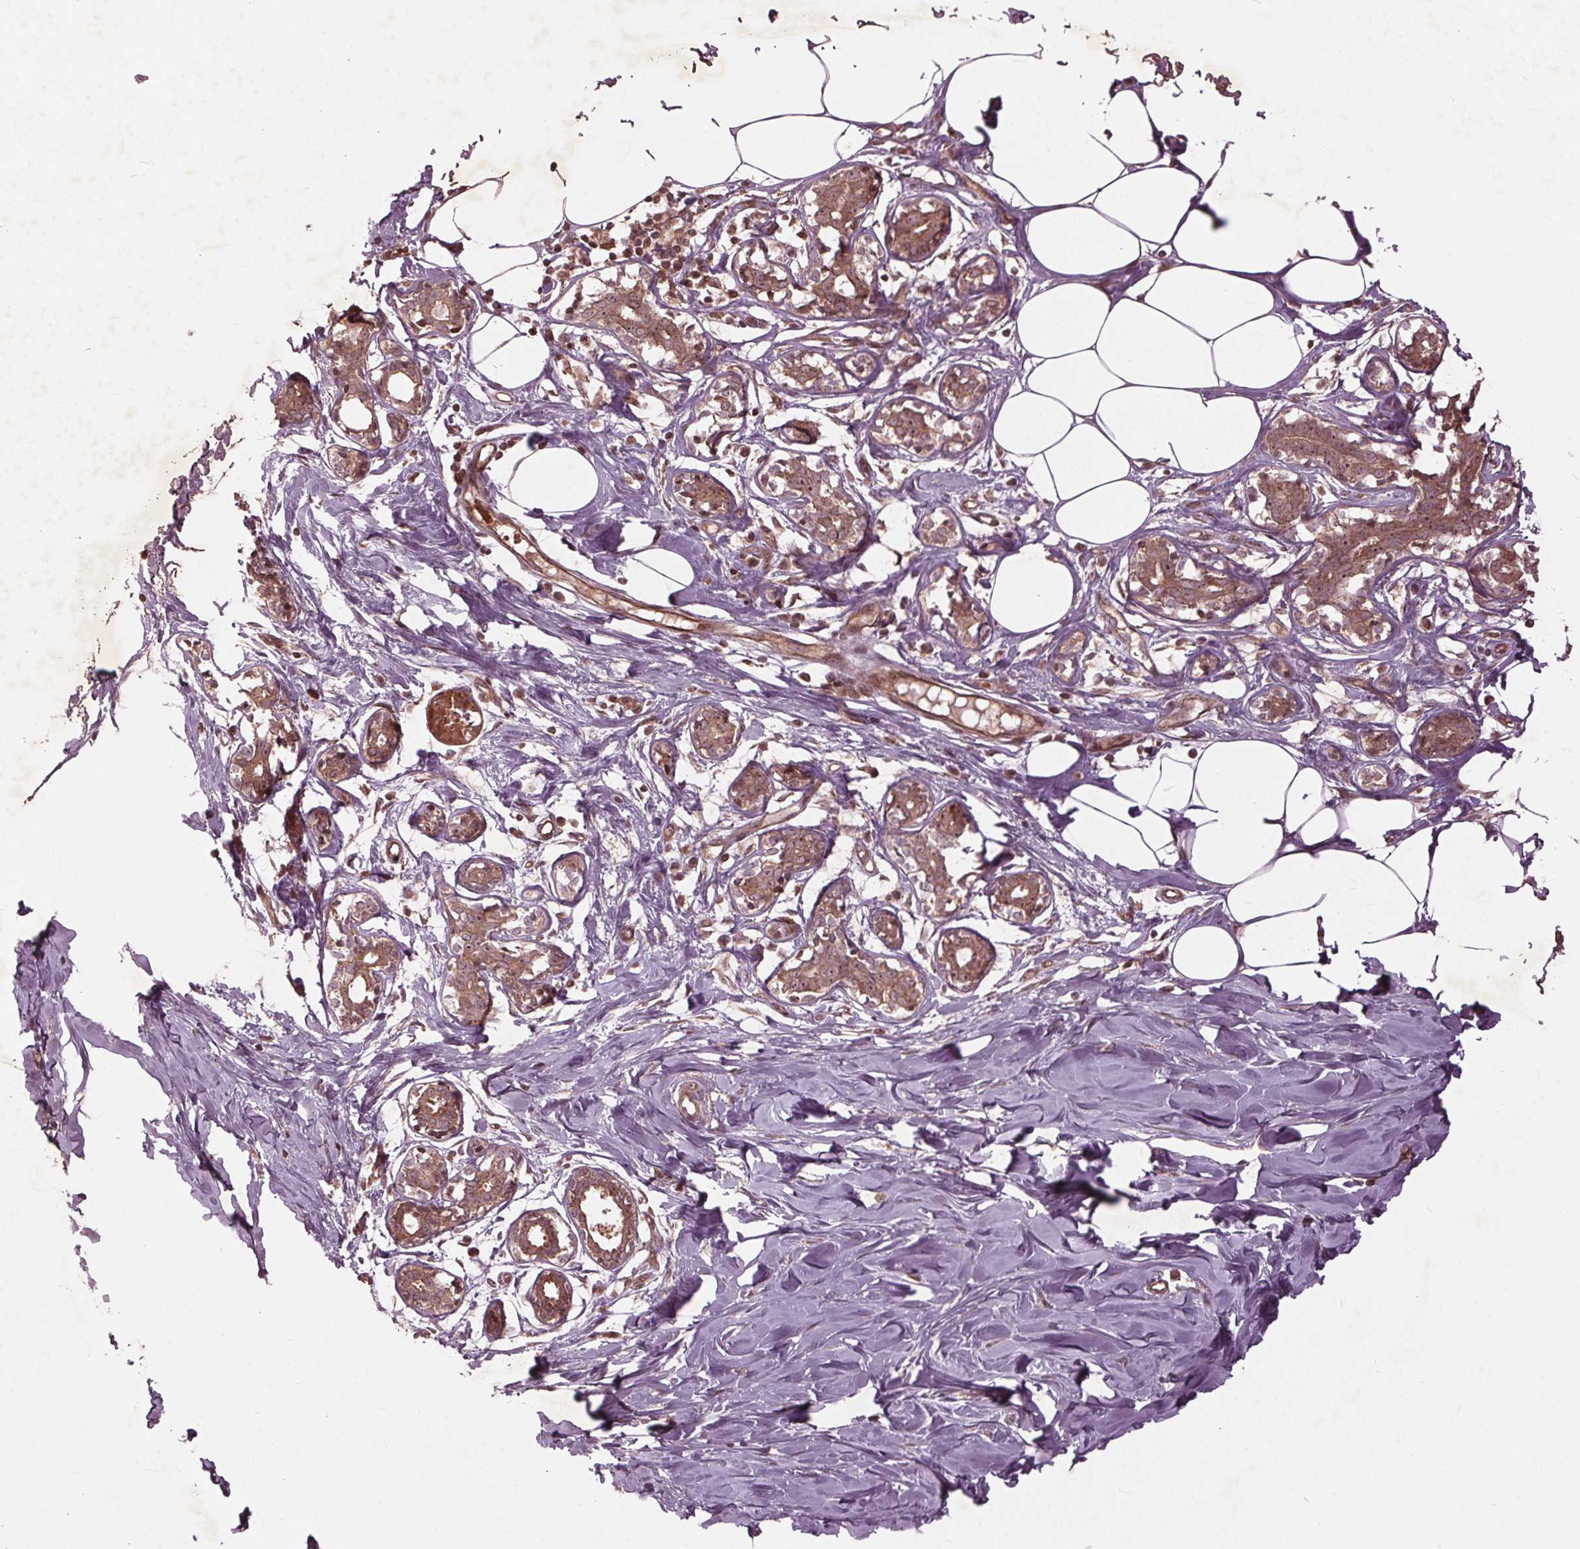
{"staining": {"intensity": "negative", "quantity": "none", "location": "none"}, "tissue": "breast", "cell_type": "Adipocytes", "image_type": "normal", "snomed": [{"axis": "morphology", "description": "Normal tissue, NOS"}, {"axis": "topography", "description": "Breast"}], "caption": "IHC of normal breast displays no positivity in adipocytes. (Brightfield microscopy of DAB (3,3'-diaminobenzidine) IHC at high magnification).", "gene": "CDKL4", "patient": {"sex": "female", "age": 27}}